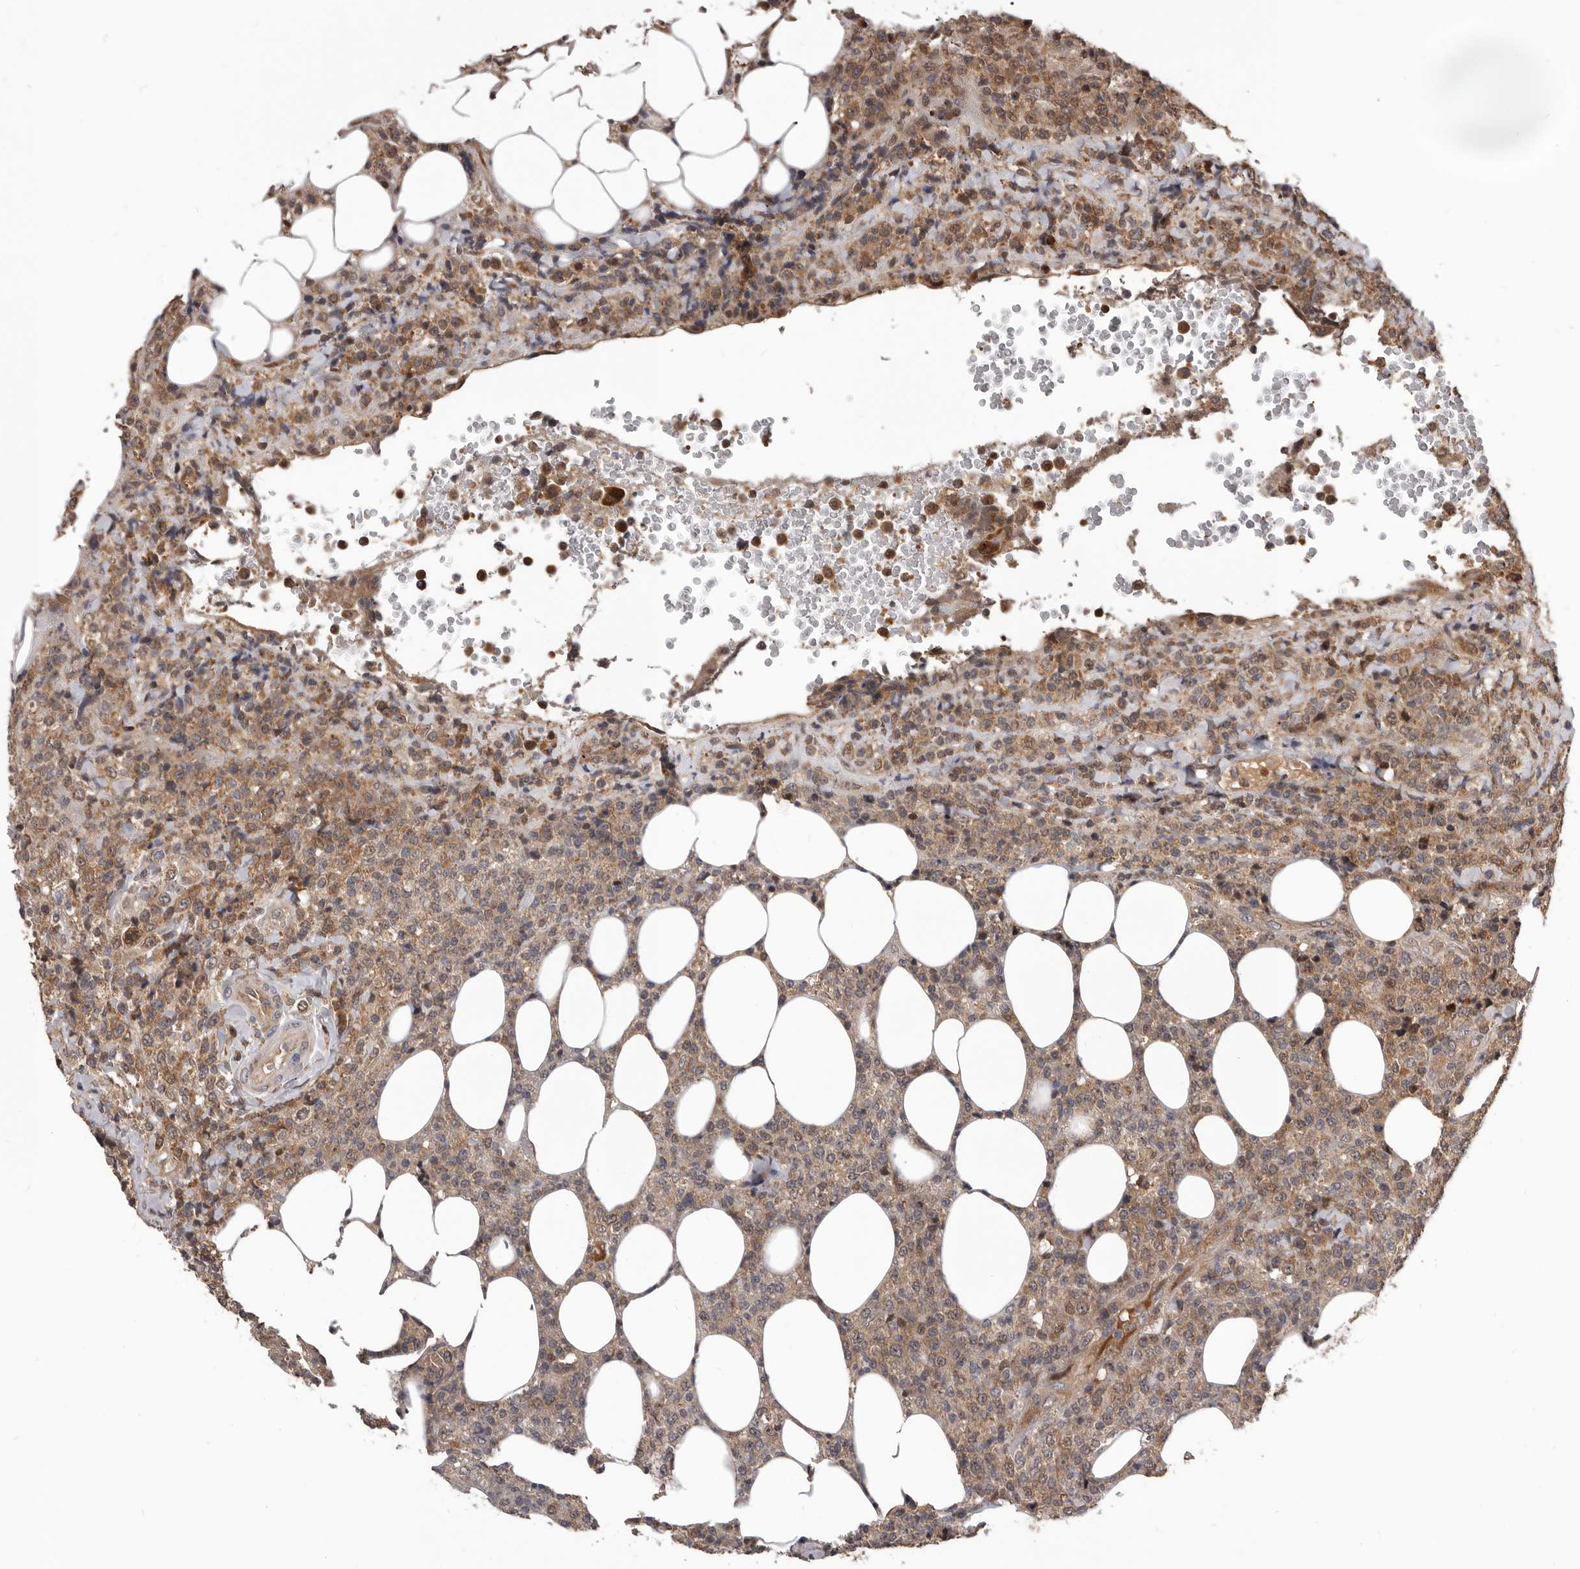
{"staining": {"intensity": "moderate", "quantity": ">75%", "location": "cytoplasmic/membranous"}, "tissue": "lymphoma", "cell_type": "Tumor cells", "image_type": "cancer", "snomed": [{"axis": "morphology", "description": "Malignant lymphoma, non-Hodgkin's type, High grade"}, {"axis": "topography", "description": "Lymph node"}], "caption": "Lymphoma was stained to show a protein in brown. There is medium levels of moderate cytoplasmic/membranous staining in approximately >75% of tumor cells. (Stains: DAB in brown, nuclei in blue, Microscopy: brightfield microscopy at high magnification).", "gene": "MAP3K14", "patient": {"sex": "male", "age": 13}}